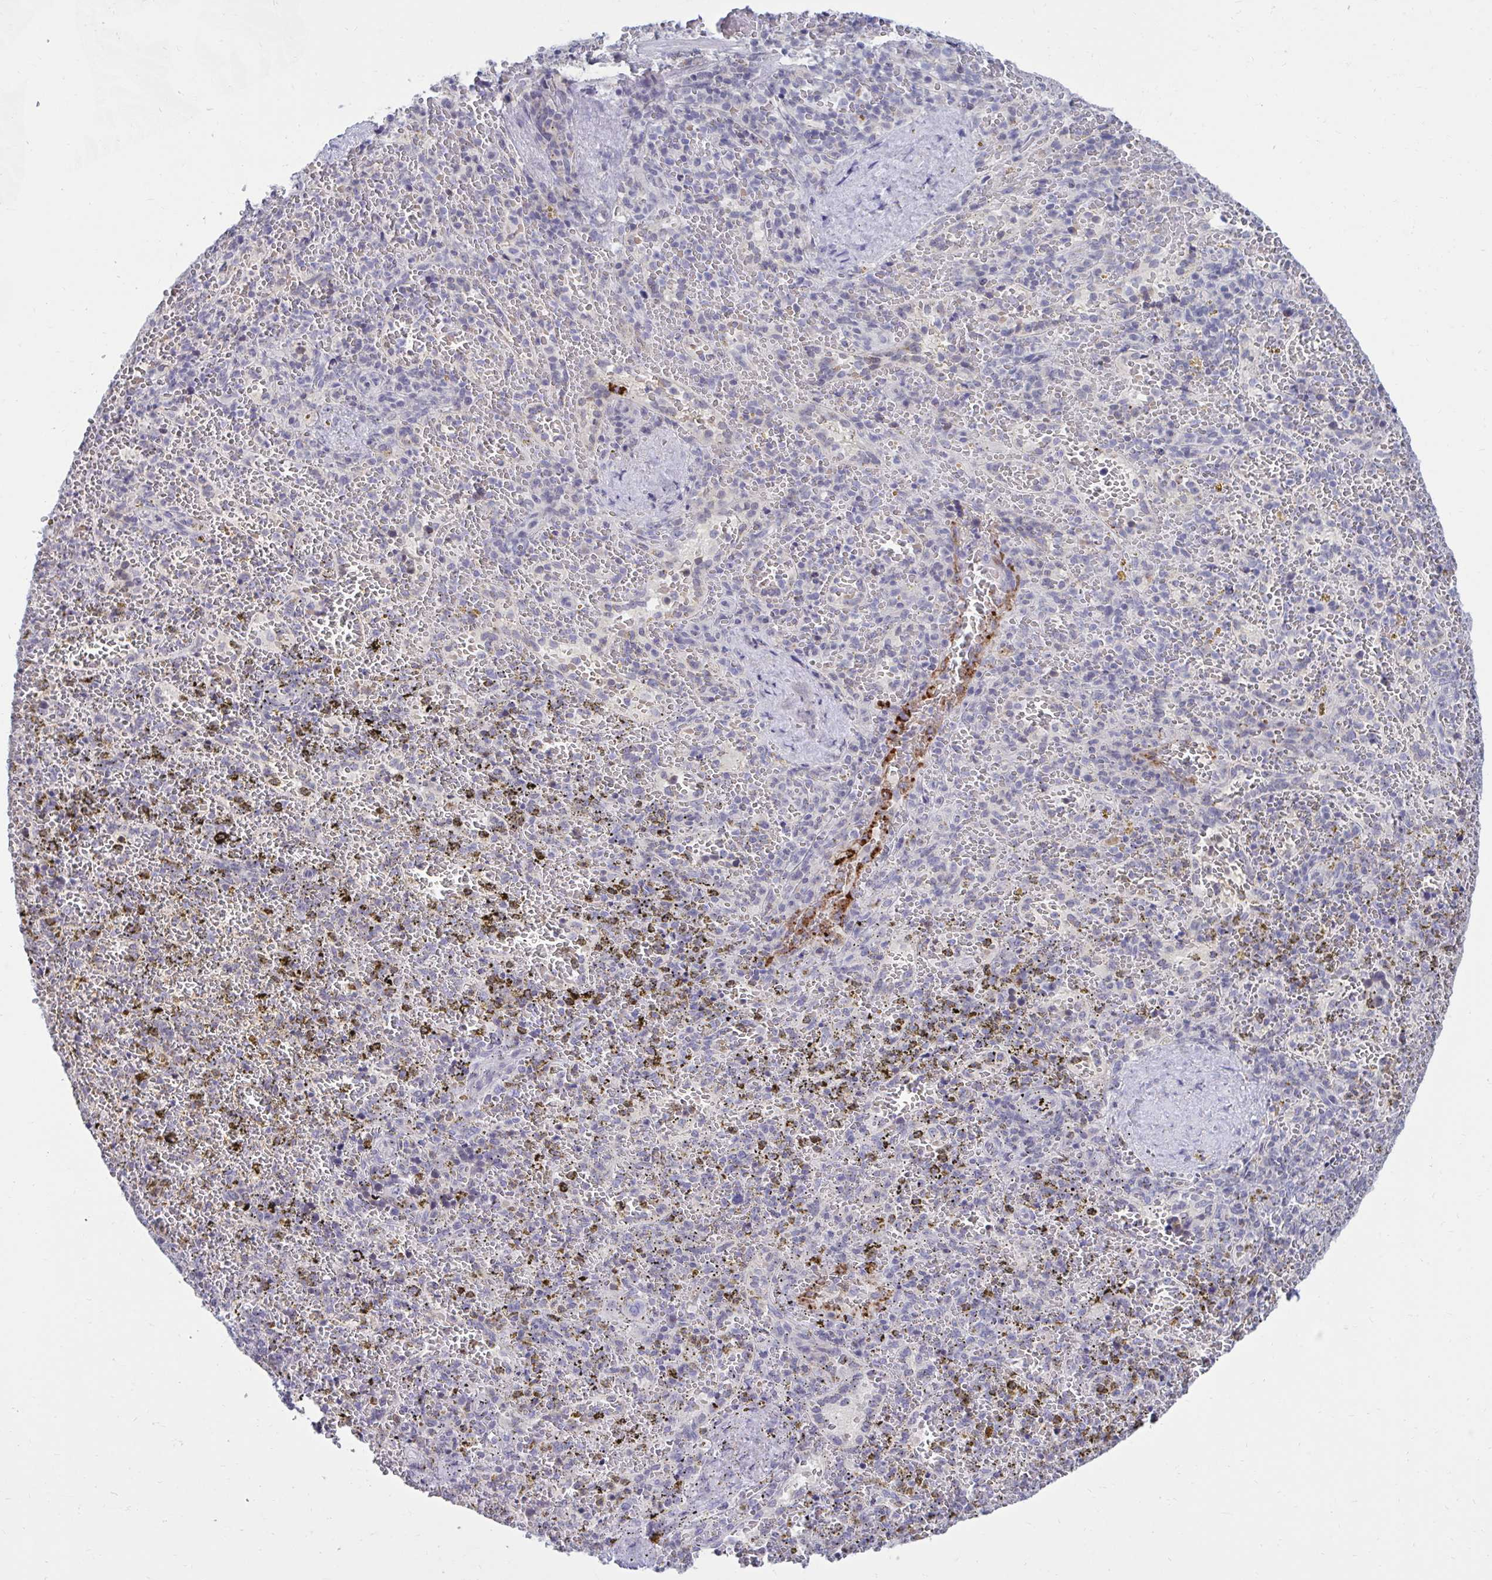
{"staining": {"intensity": "negative", "quantity": "none", "location": "none"}, "tissue": "spleen", "cell_type": "Cells in red pulp", "image_type": "normal", "snomed": [{"axis": "morphology", "description": "Normal tissue, NOS"}, {"axis": "topography", "description": "Spleen"}], "caption": "Protein analysis of normal spleen reveals no significant positivity in cells in red pulp.", "gene": "ARPP19", "patient": {"sex": "female", "age": 50}}